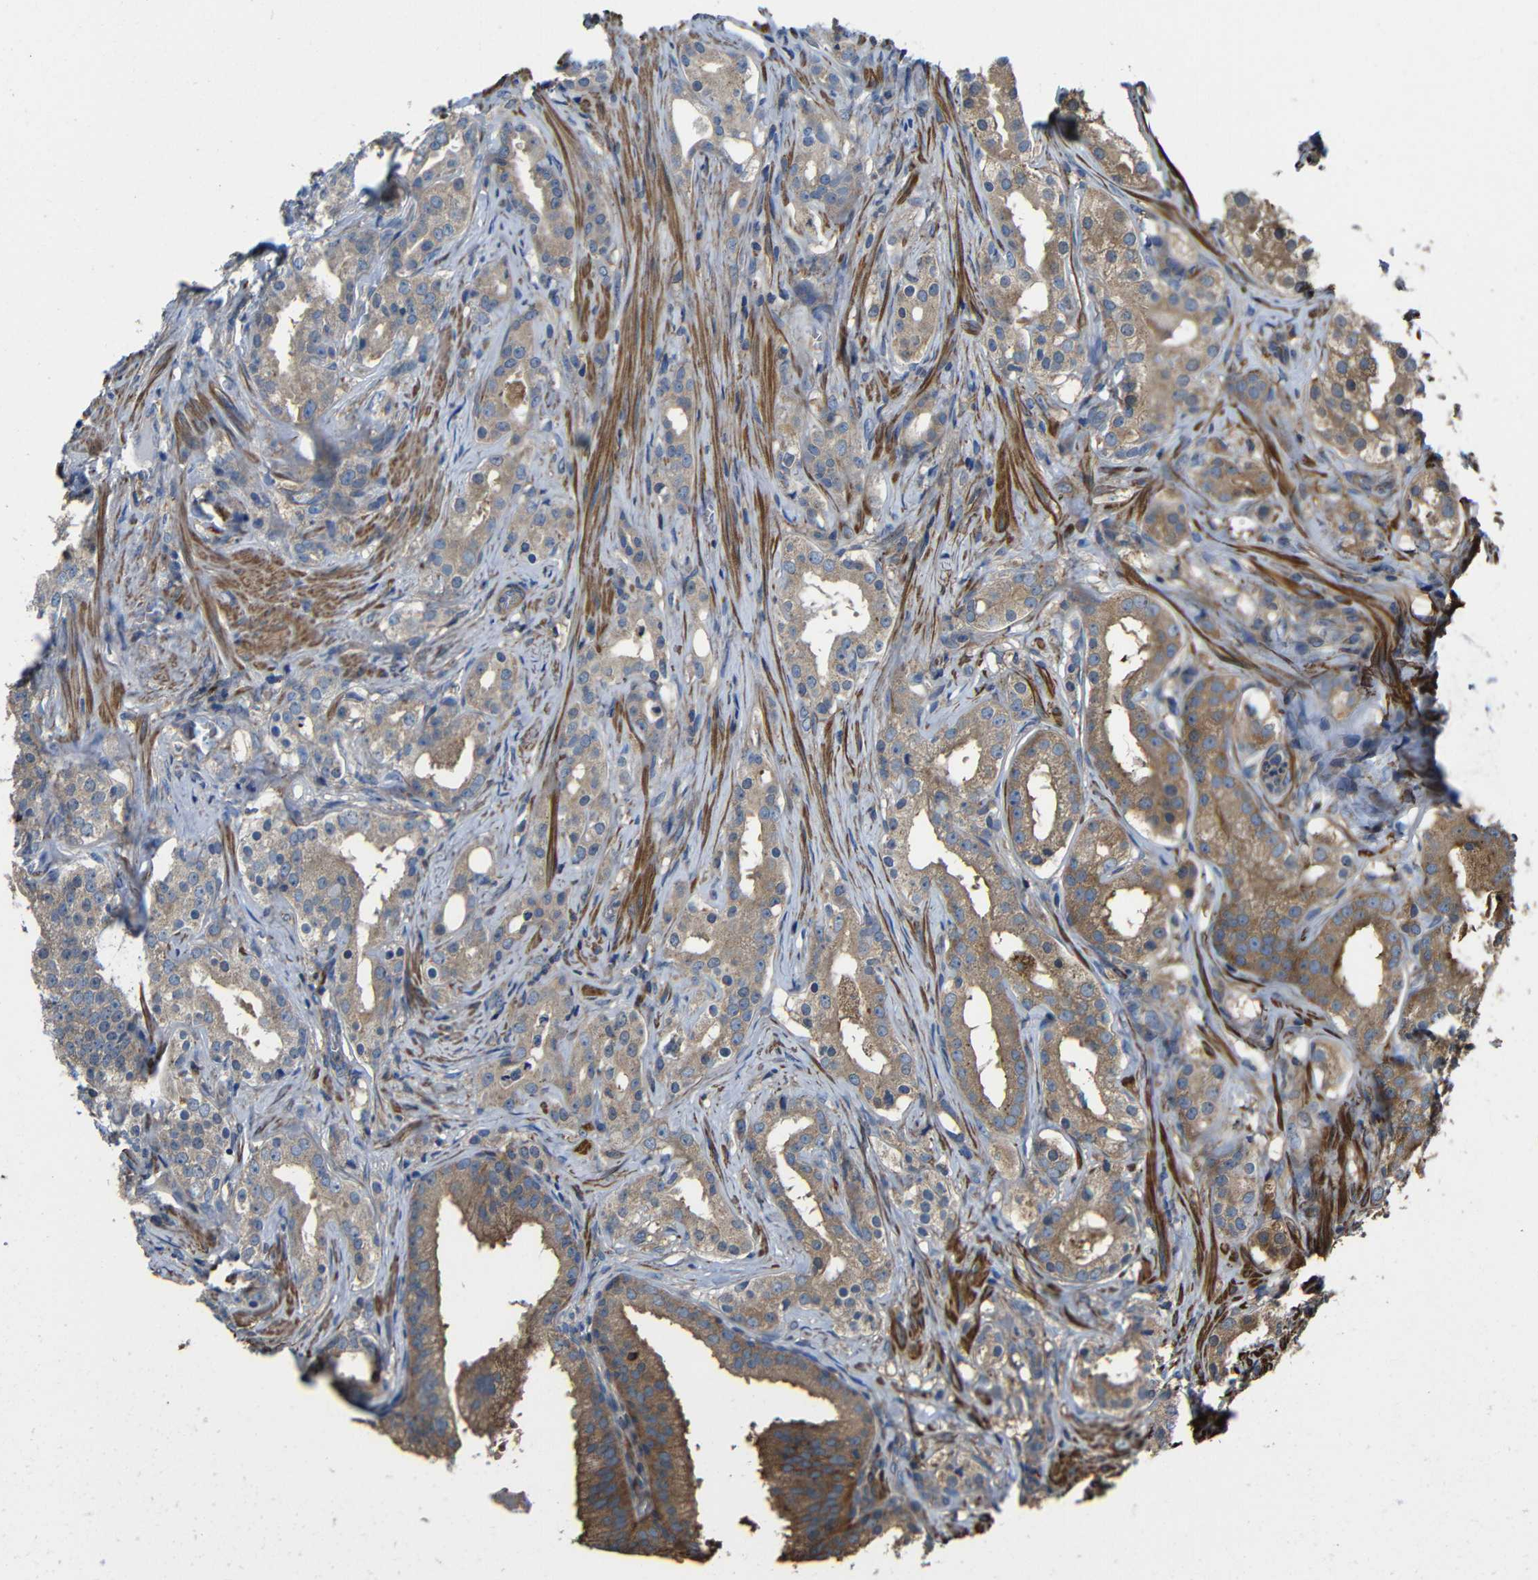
{"staining": {"intensity": "moderate", "quantity": ">75%", "location": "cytoplasmic/membranous"}, "tissue": "prostate cancer", "cell_type": "Tumor cells", "image_type": "cancer", "snomed": [{"axis": "morphology", "description": "Adenocarcinoma, Low grade"}, {"axis": "topography", "description": "Prostate"}], "caption": "High-magnification brightfield microscopy of prostate low-grade adenocarcinoma stained with DAB (3,3'-diaminobenzidine) (brown) and counterstained with hematoxylin (blue). tumor cells exhibit moderate cytoplasmic/membranous expression is appreciated in about>75% of cells.", "gene": "GDI1", "patient": {"sex": "male", "age": 59}}